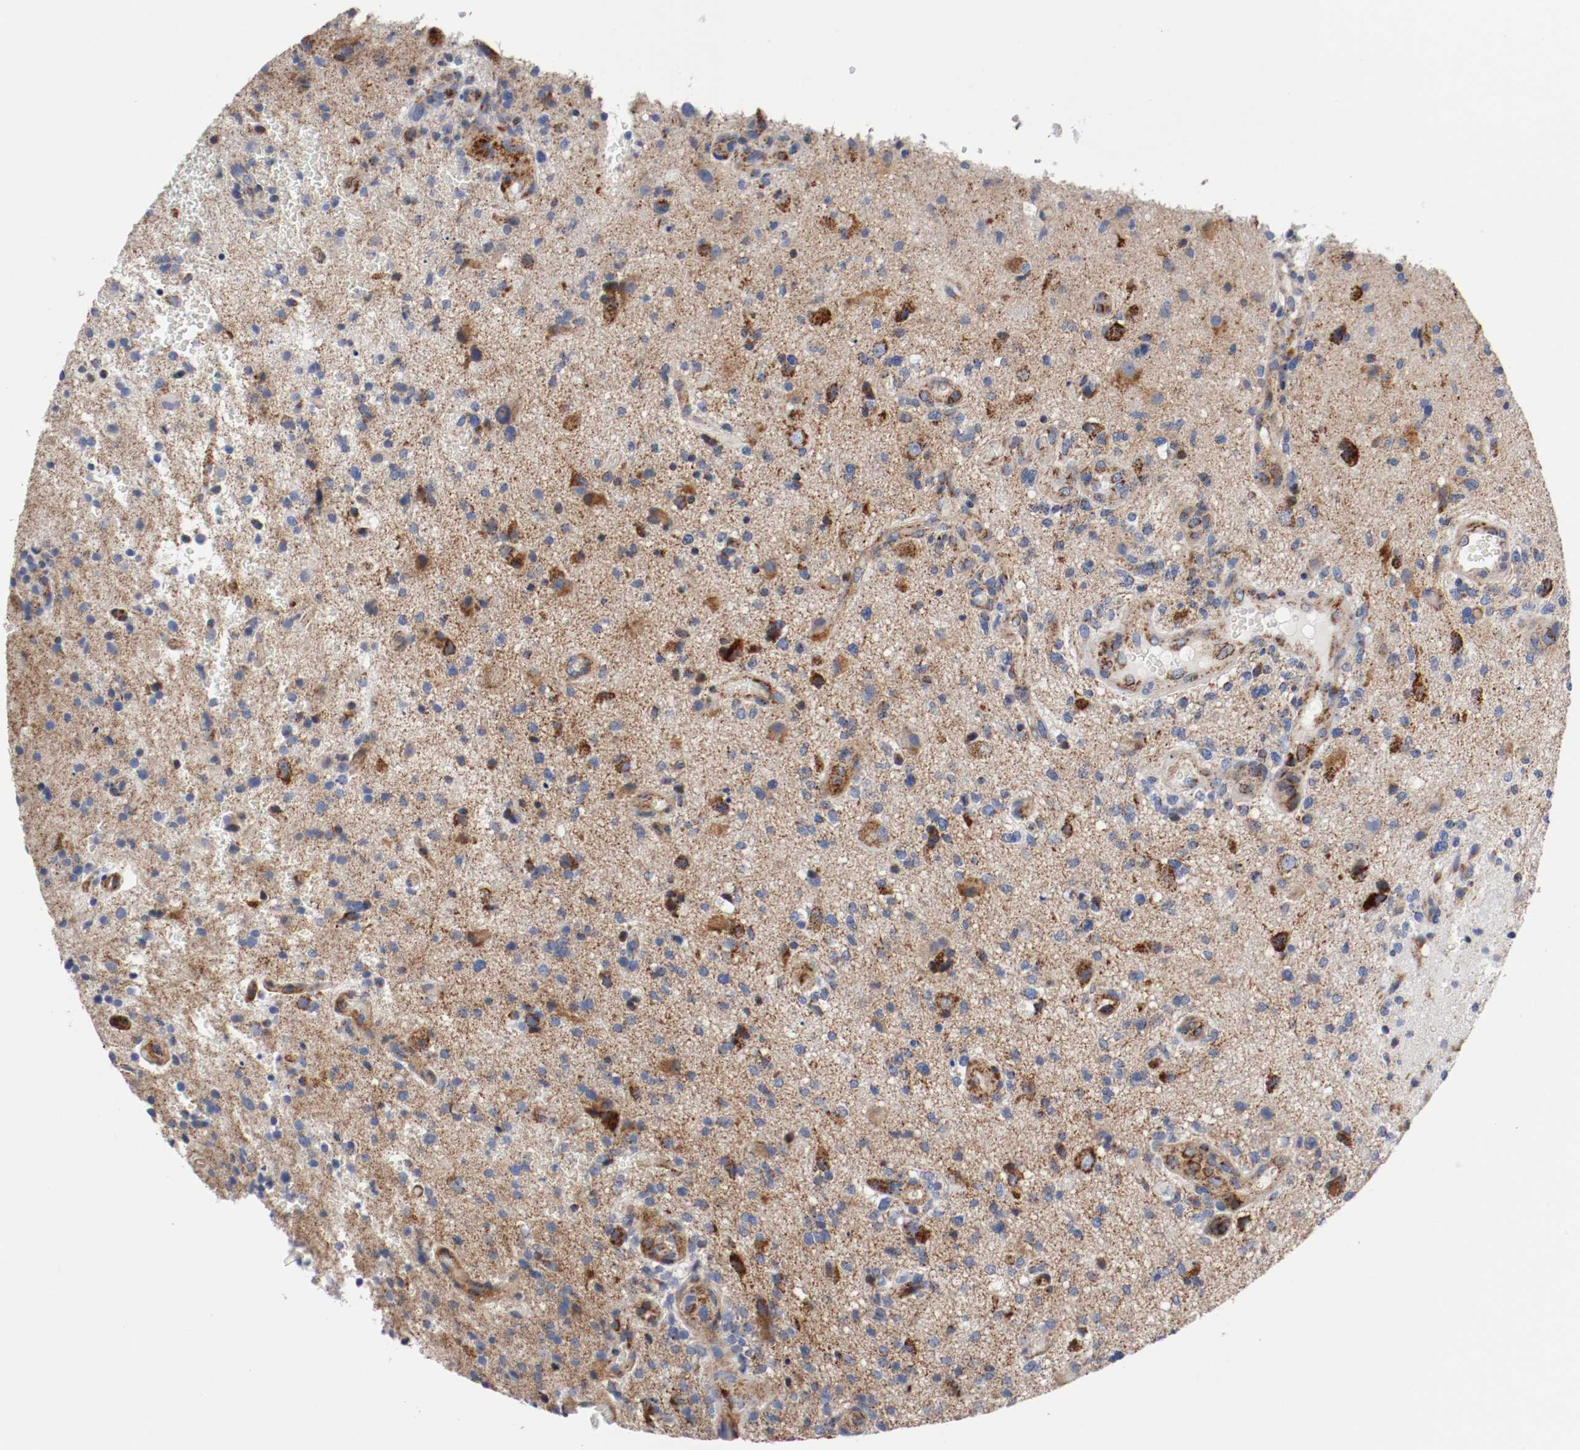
{"staining": {"intensity": "moderate", "quantity": "25%-75%", "location": "cytoplasmic/membranous"}, "tissue": "glioma", "cell_type": "Tumor cells", "image_type": "cancer", "snomed": [{"axis": "morphology", "description": "Normal tissue, NOS"}, {"axis": "morphology", "description": "Glioma, malignant, High grade"}, {"axis": "topography", "description": "Cerebral cortex"}], "caption": "A brown stain labels moderate cytoplasmic/membranous expression of a protein in human high-grade glioma (malignant) tumor cells. The staining is performed using DAB brown chromogen to label protein expression. The nuclei are counter-stained blue using hematoxylin.", "gene": "TUBD1", "patient": {"sex": "male", "age": 75}}